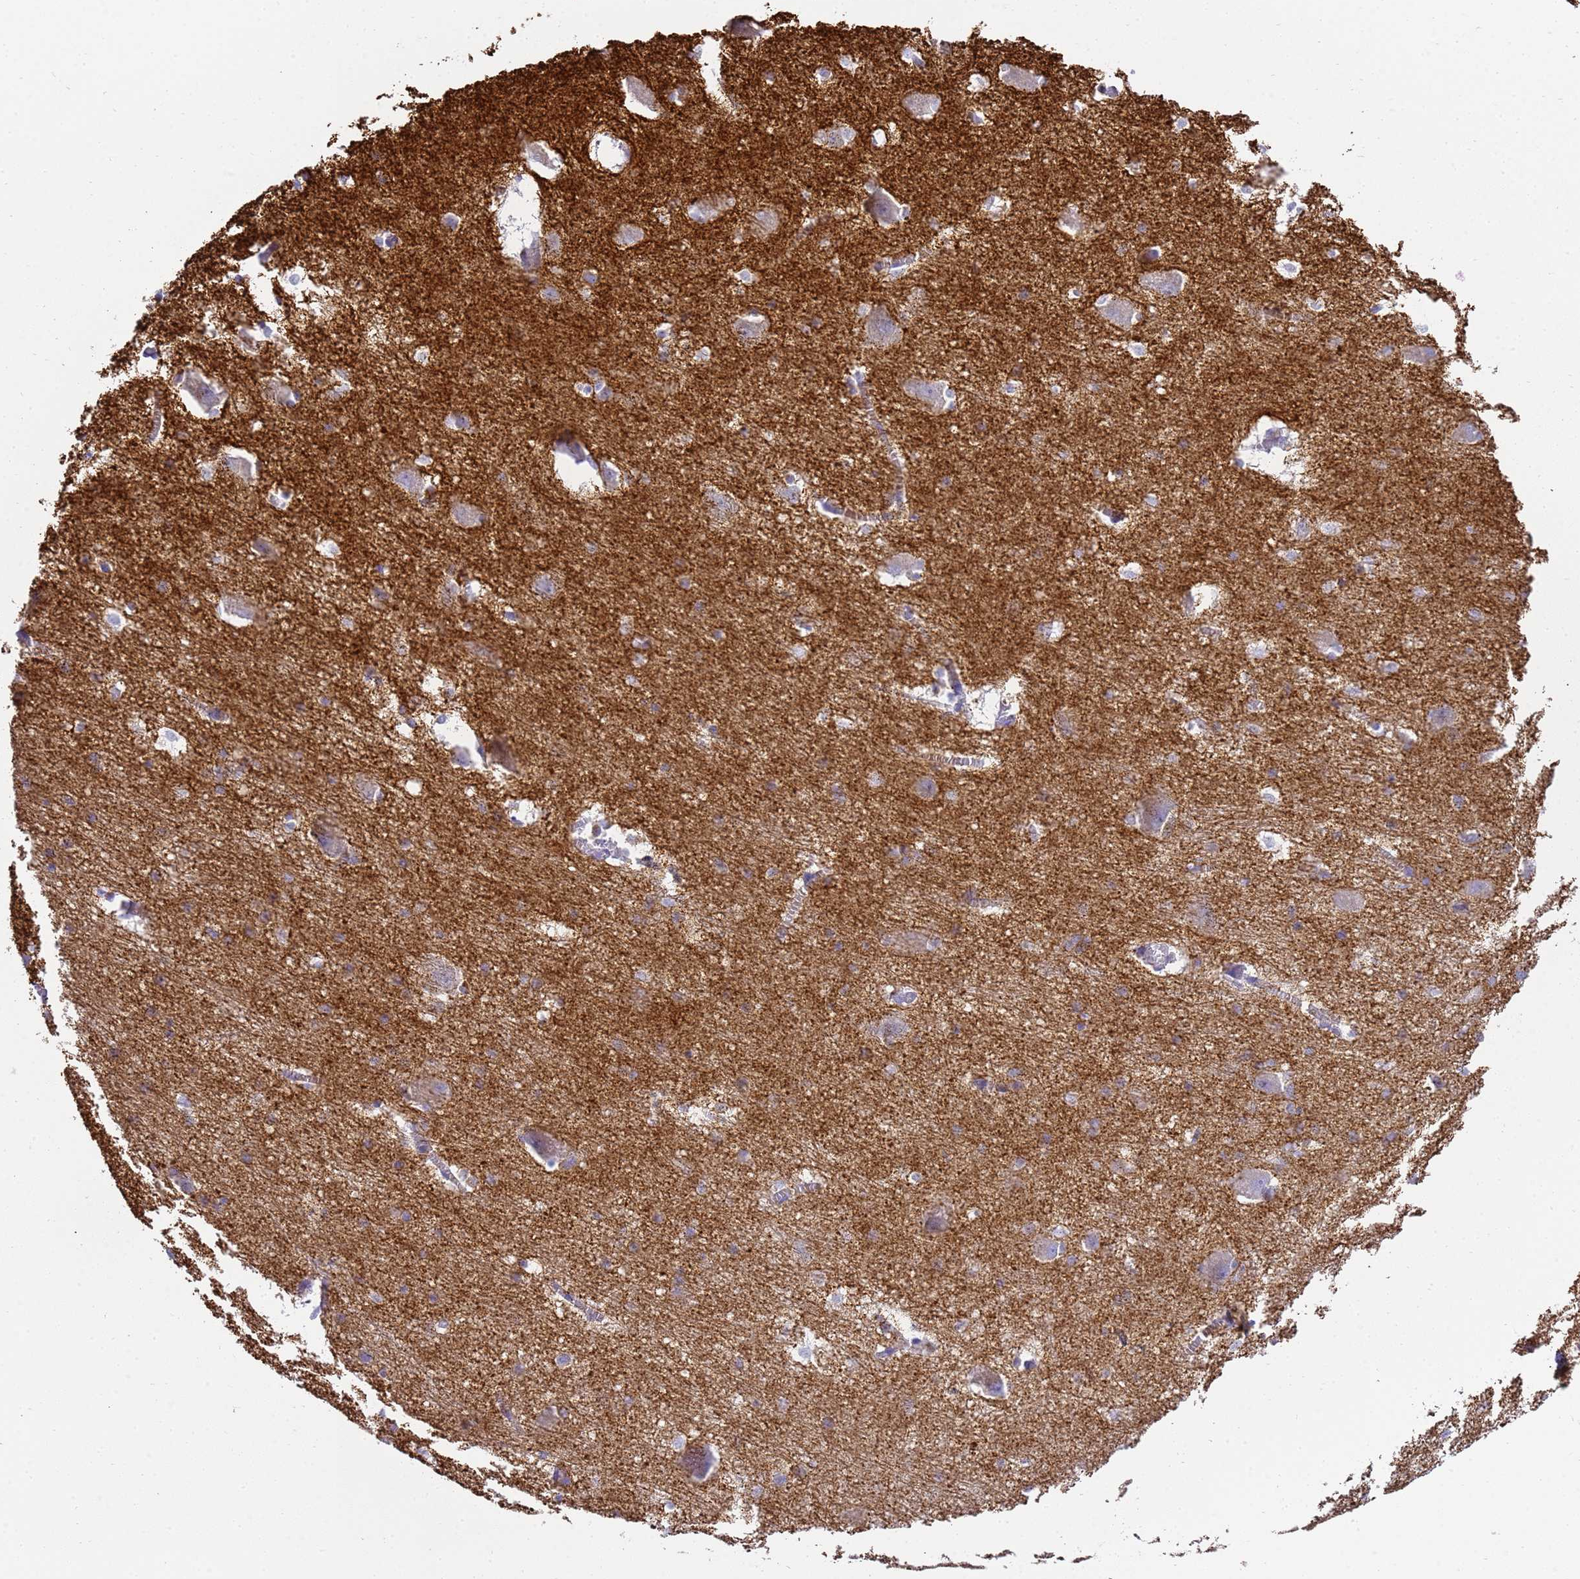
{"staining": {"intensity": "weak", "quantity": "<25%", "location": "cytoplasmic/membranous"}, "tissue": "caudate", "cell_type": "Glial cells", "image_type": "normal", "snomed": [{"axis": "morphology", "description": "Normal tissue, NOS"}, {"axis": "topography", "description": "Lateral ventricle wall"}], "caption": "Protein analysis of benign caudate demonstrates no significant positivity in glial cells.", "gene": "FAM72A", "patient": {"sex": "male", "age": 37}}